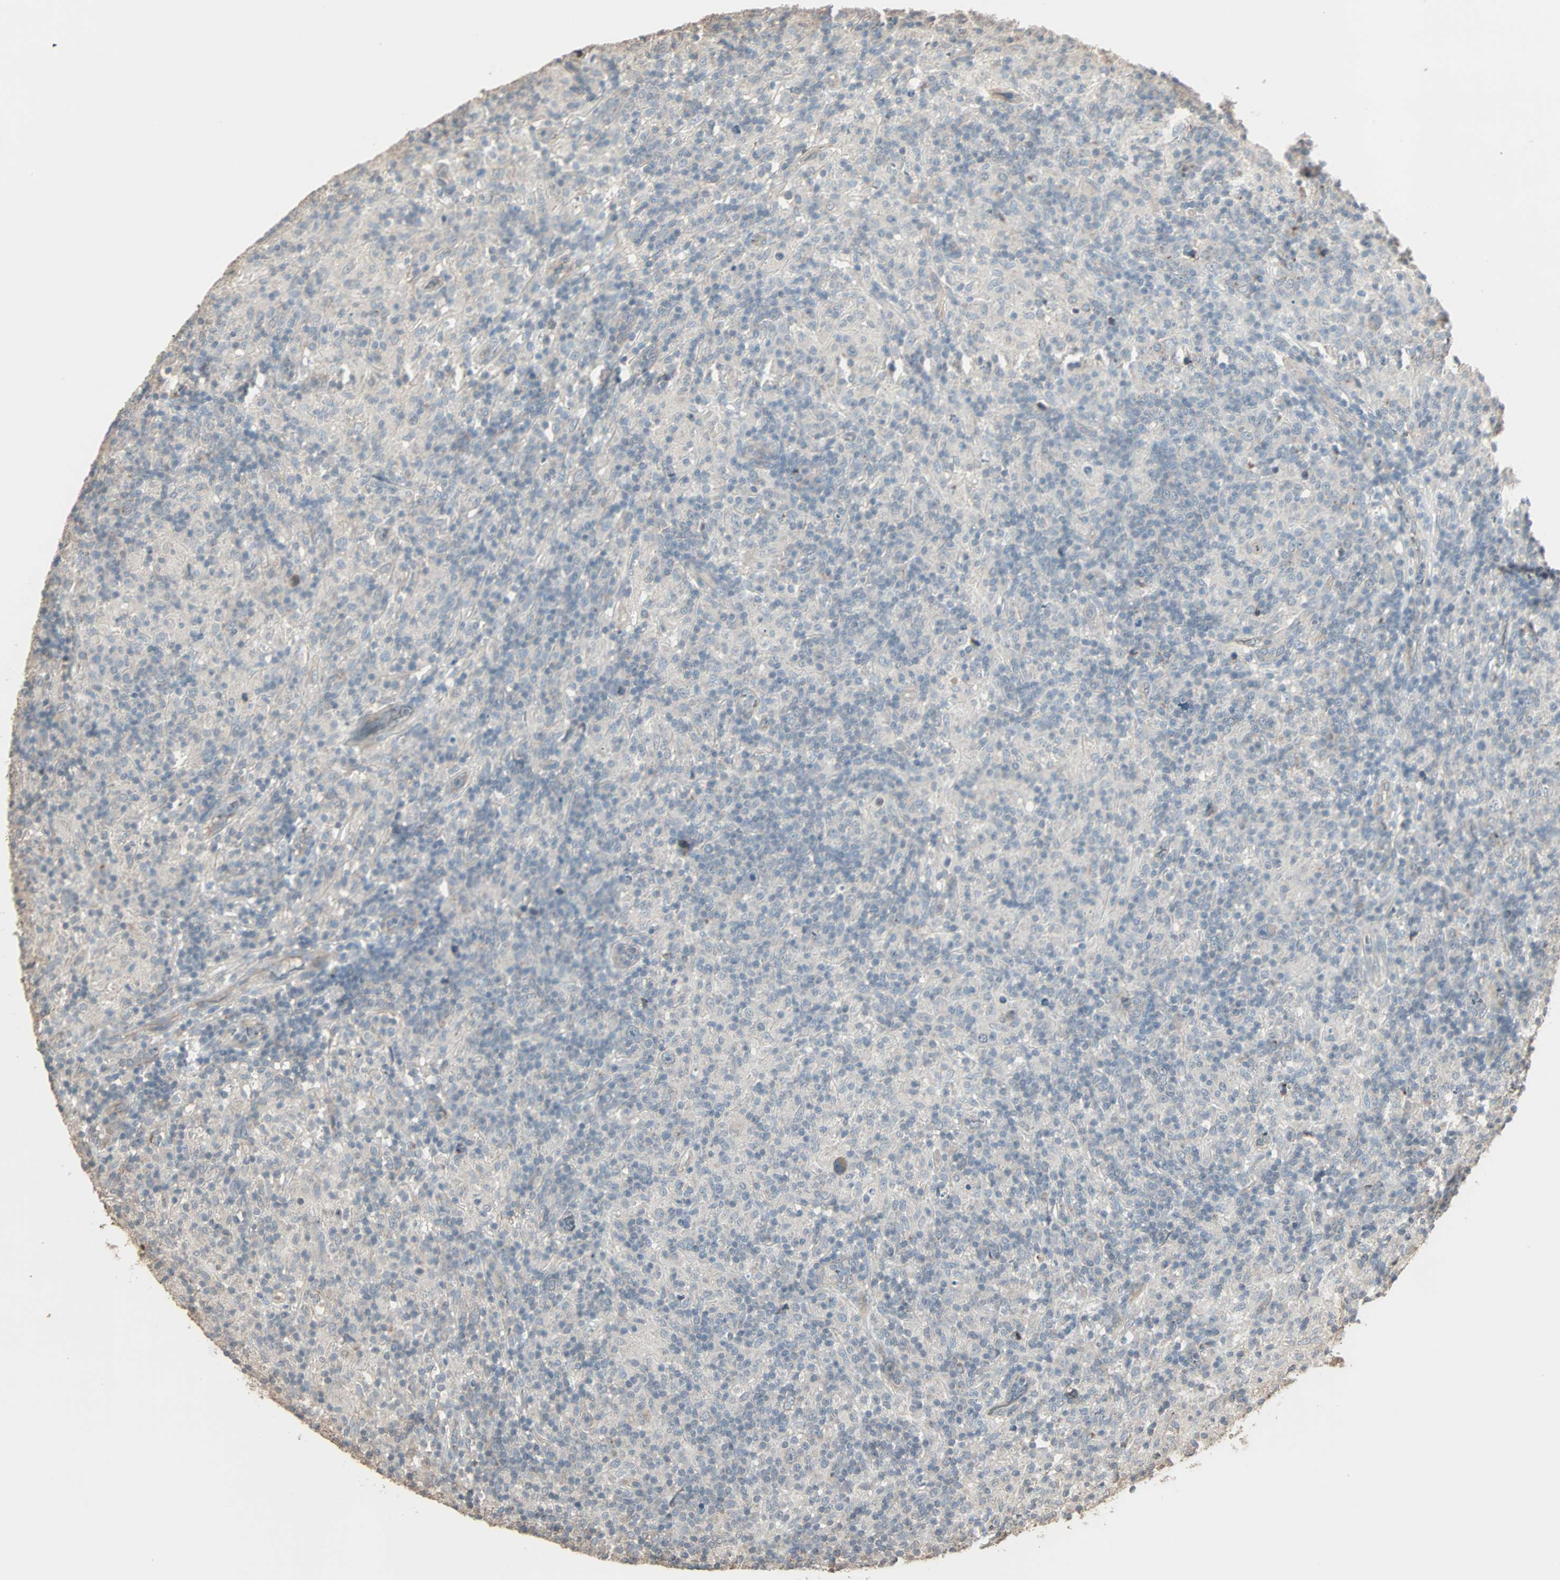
{"staining": {"intensity": "negative", "quantity": "none", "location": "none"}, "tissue": "lymphoma", "cell_type": "Tumor cells", "image_type": "cancer", "snomed": [{"axis": "morphology", "description": "Hodgkin's disease, NOS"}, {"axis": "topography", "description": "Lymph node"}], "caption": "DAB (3,3'-diaminobenzidine) immunohistochemical staining of human Hodgkin's disease exhibits no significant staining in tumor cells.", "gene": "GALNT3", "patient": {"sex": "male", "age": 70}}